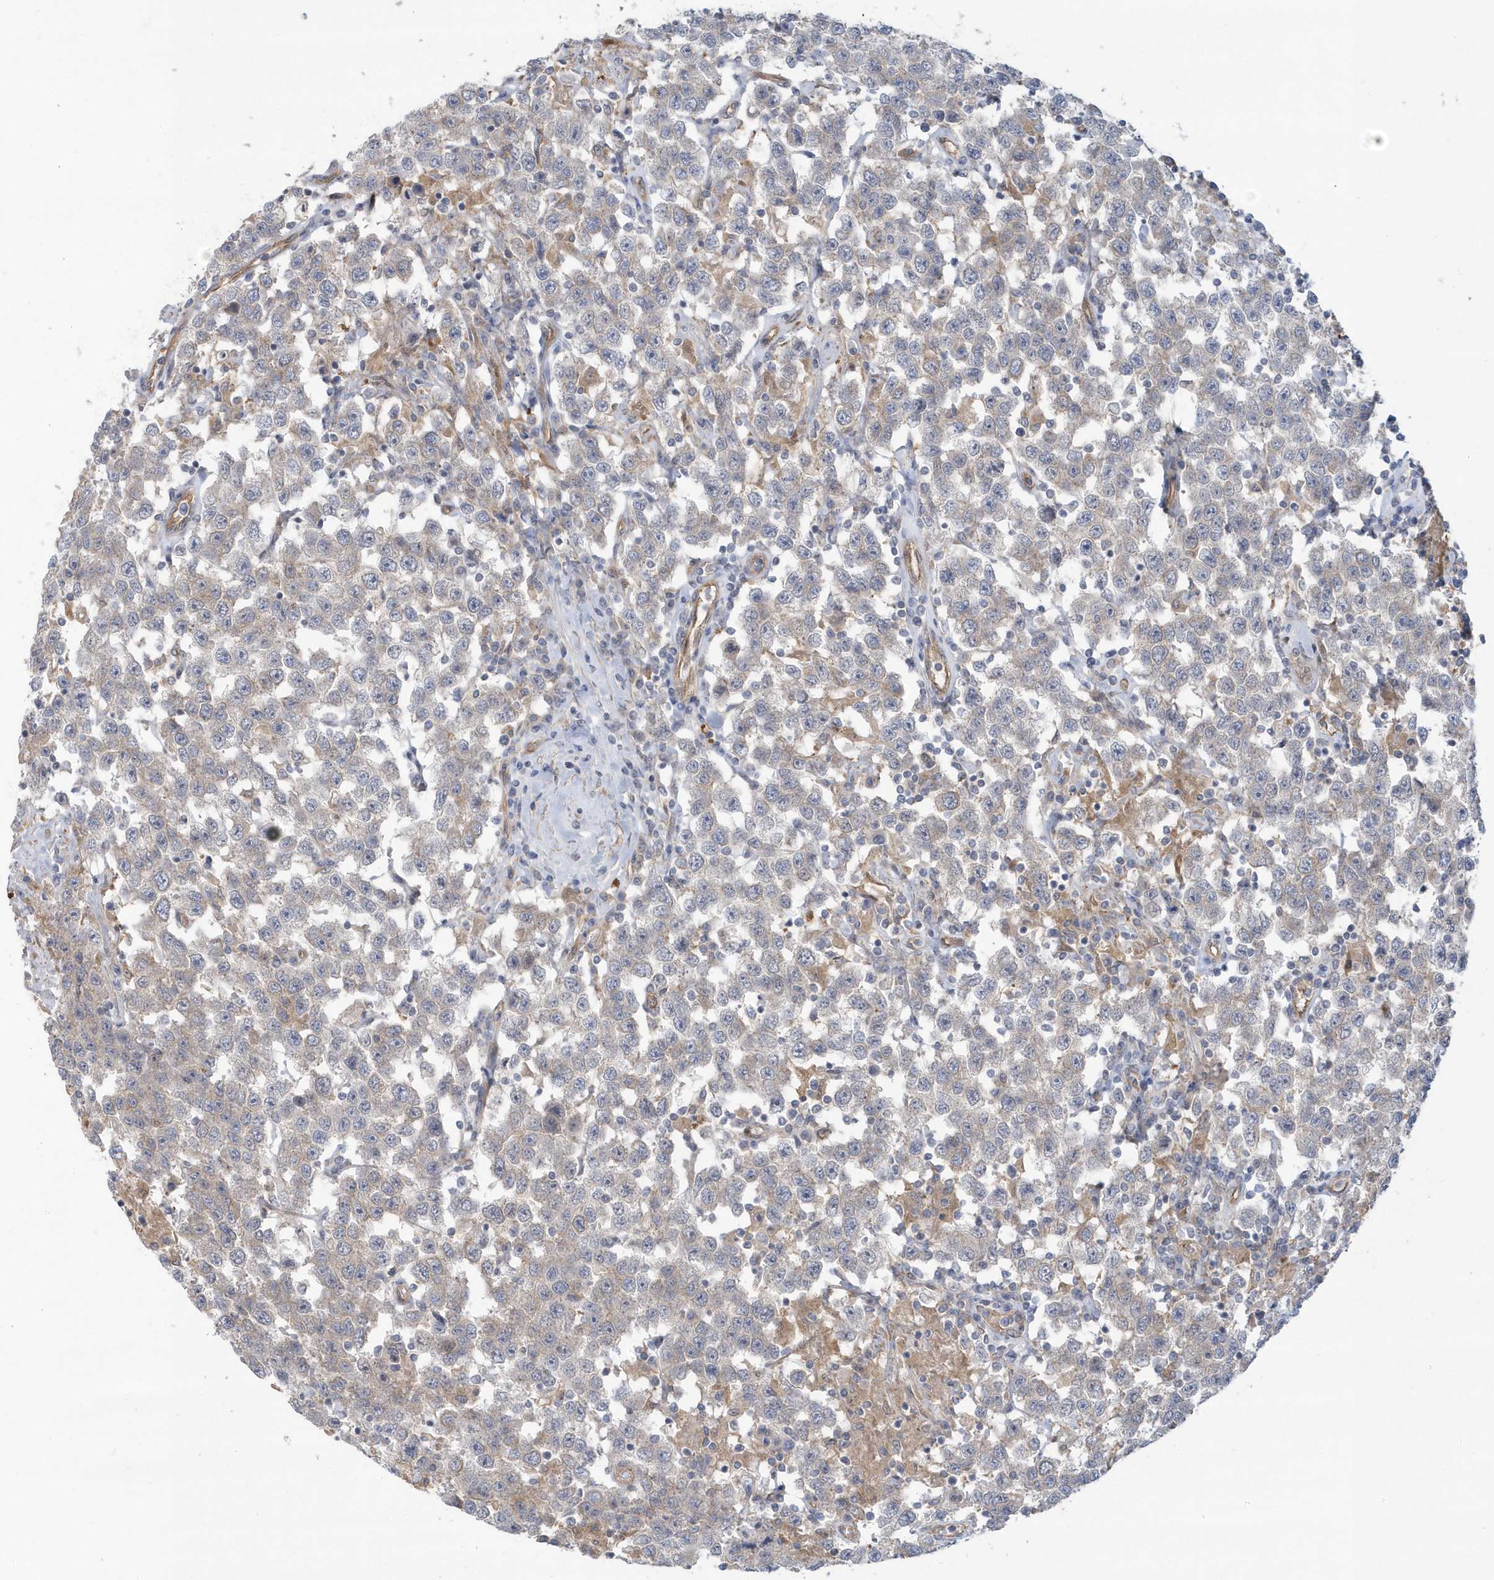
{"staining": {"intensity": "negative", "quantity": "none", "location": "none"}, "tissue": "testis cancer", "cell_type": "Tumor cells", "image_type": "cancer", "snomed": [{"axis": "morphology", "description": "Seminoma, NOS"}, {"axis": "topography", "description": "Testis"}], "caption": "This is an immunohistochemistry micrograph of human seminoma (testis). There is no staining in tumor cells.", "gene": "RAI14", "patient": {"sex": "male", "age": 41}}